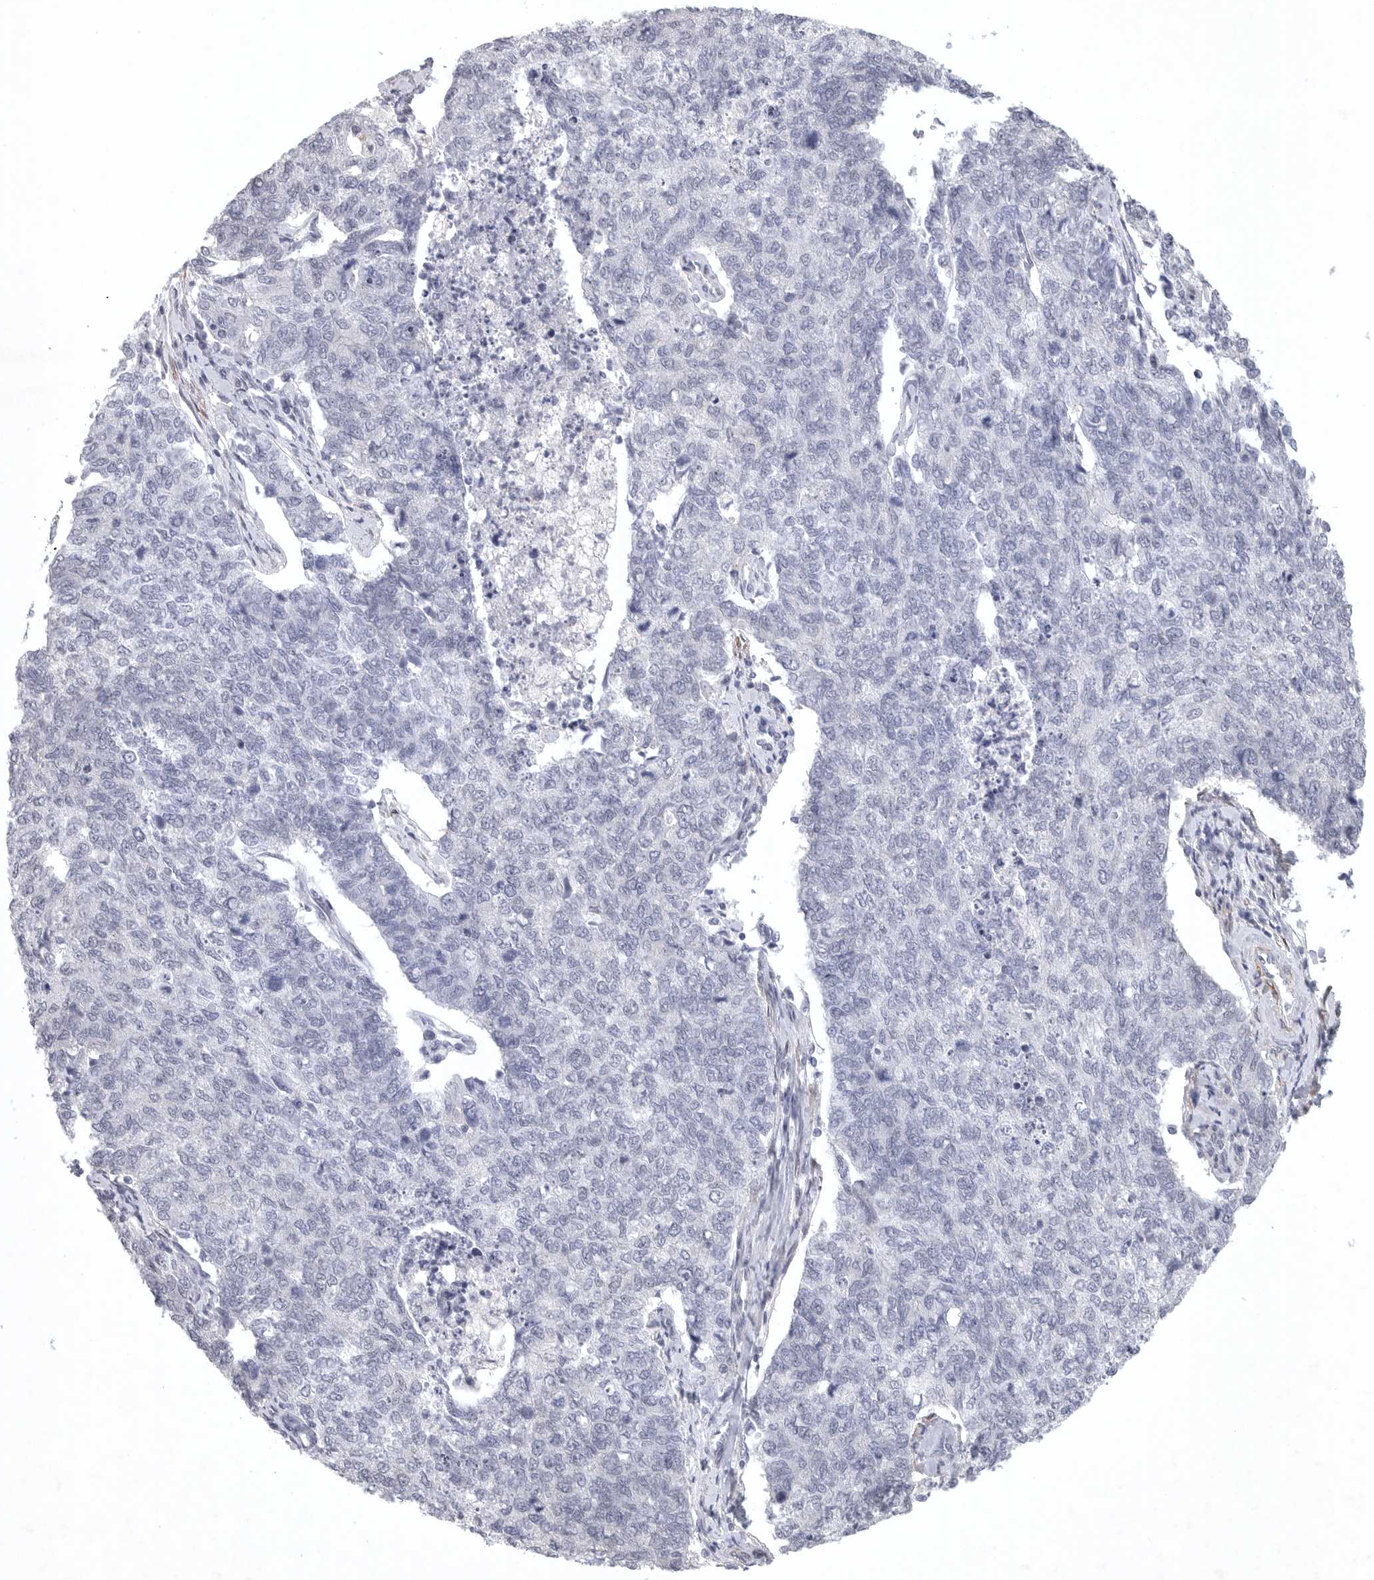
{"staining": {"intensity": "negative", "quantity": "none", "location": "none"}, "tissue": "cervical cancer", "cell_type": "Tumor cells", "image_type": "cancer", "snomed": [{"axis": "morphology", "description": "Squamous cell carcinoma, NOS"}, {"axis": "topography", "description": "Cervix"}], "caption": "Human cervical cancer stained for a protein using IHC displays no staining in tumor cells.", "gene": "TNR", "patient": {"sex": "female", "age": 63}}